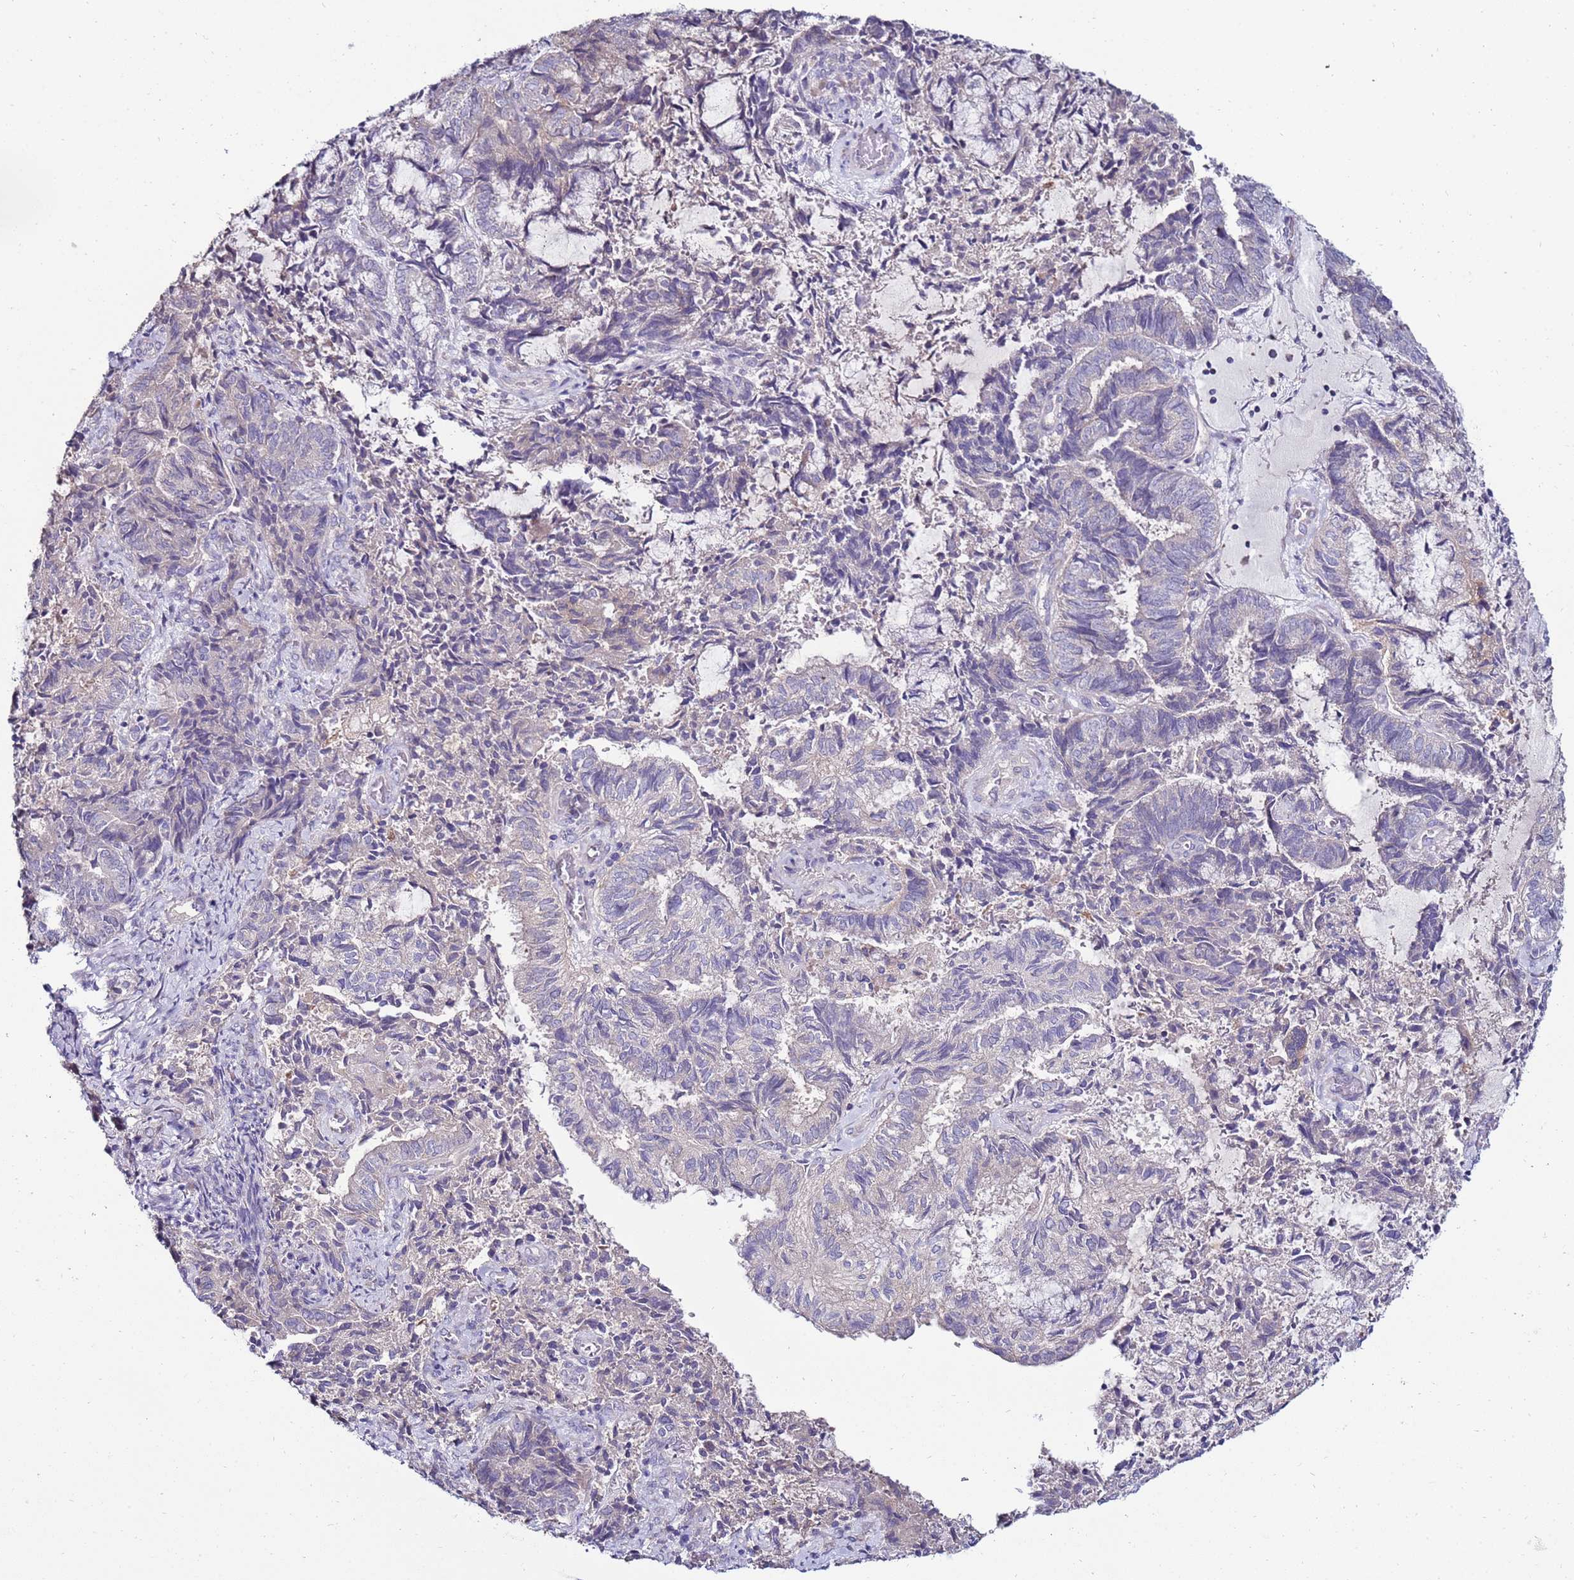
{"staining": {"intensity": "negative", "quantity": "none", "location": "none"}, "tissue": "endometrial cancer", "cell_type": "Tumor cells", "image_type": "cancer", "snomed": [{"axis": "morphology", "description": "Adenocarcinoma, NOS"}, {"axis": "topography", "description": "Endometrium"}], "caption": "Adenocarcinoma (endometrial) was stained to show a protein in brown. There is no significant expression in tumor cells. The staining was performed using DAB (3,3'-diaminobenzidine) to visualize the protein expression in brown, while the nuclei were stained in blue with hematoxylin (Magnification: 20x).", "gene": "GPN3", "patient": {"sex": "female", "age": 80}}